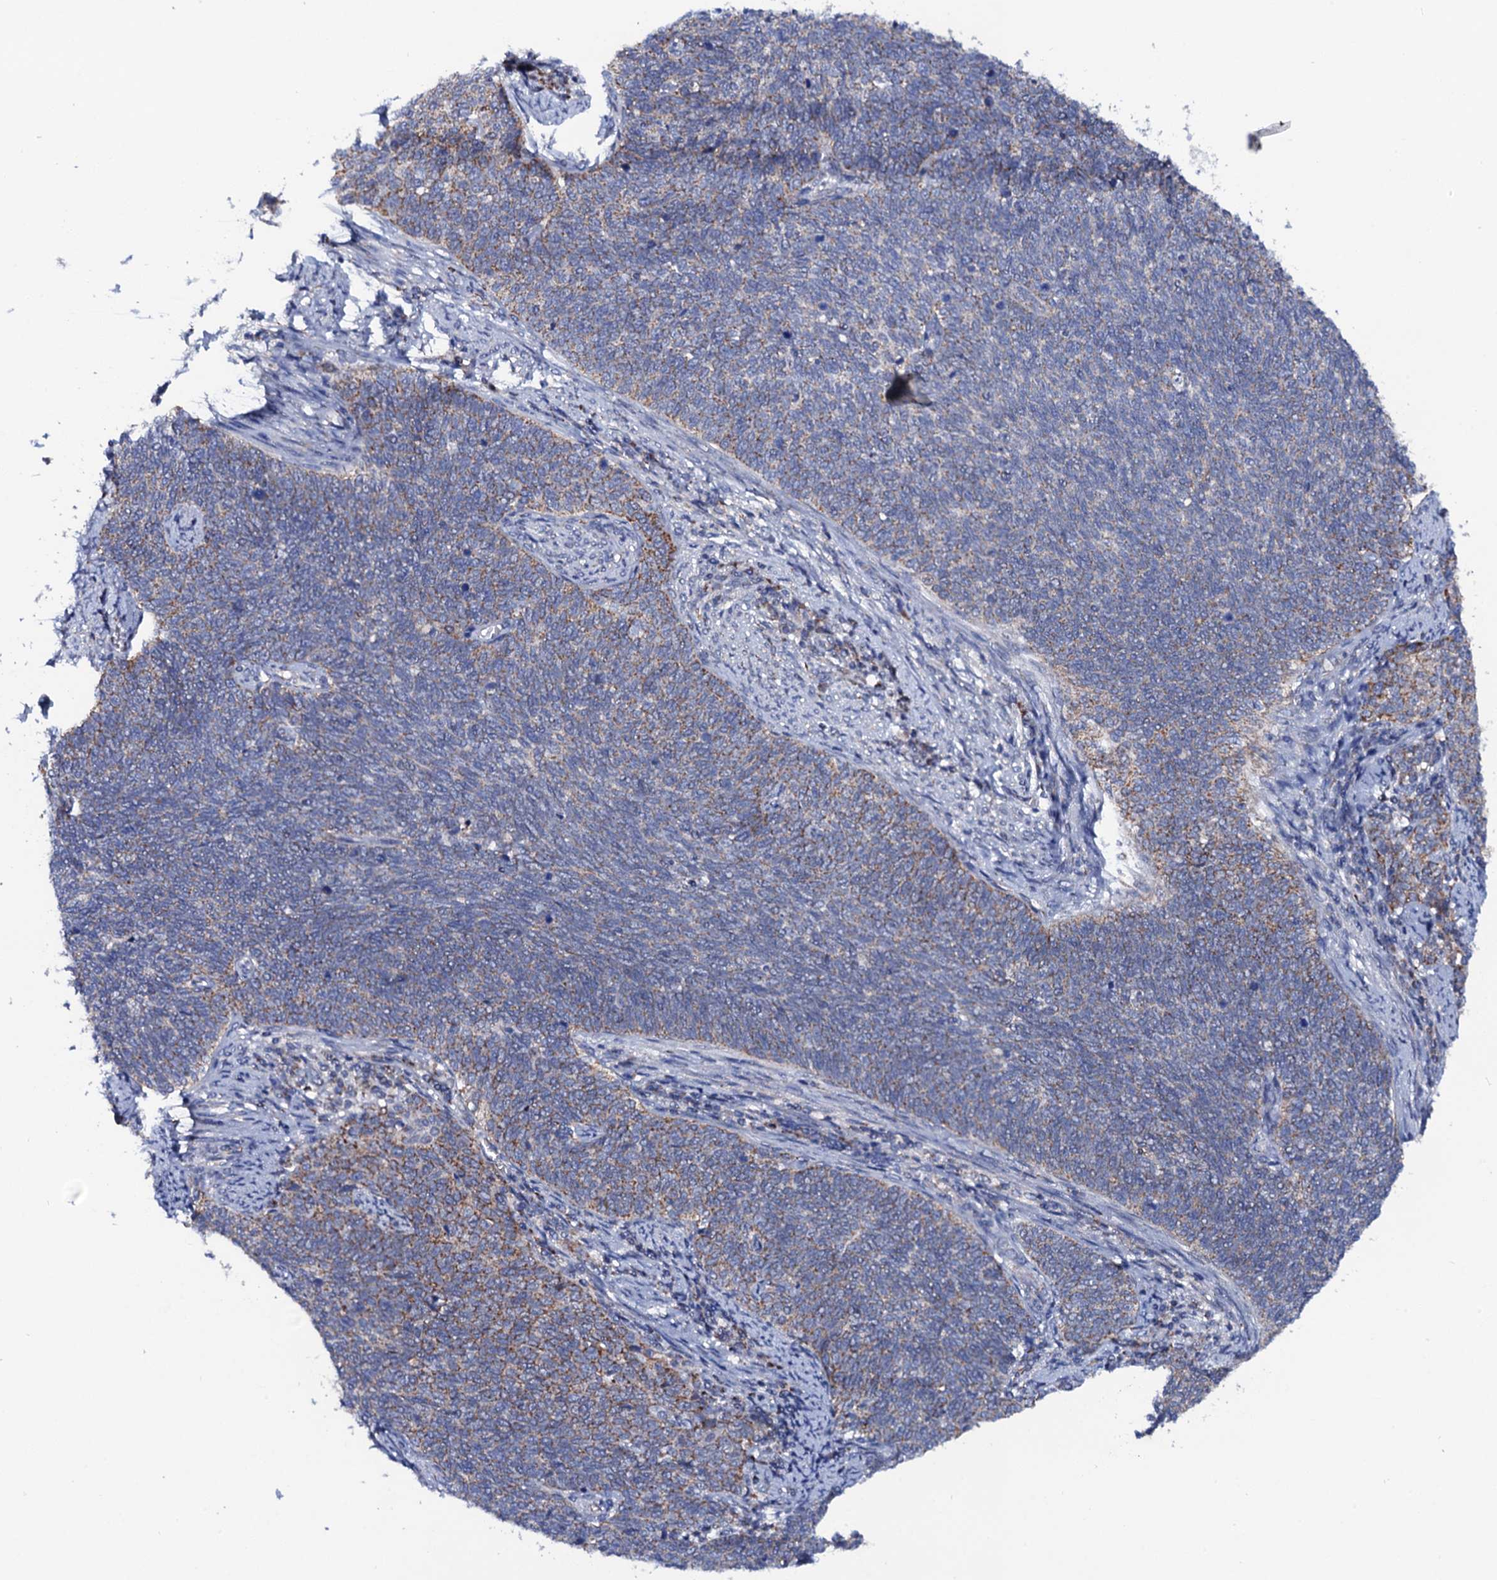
{"staining": {"intensity": "weak", "quantity": "25%-75%", "location": "cytoplasmic/membranous"}, "tissue": "cervical cancer", "cell_type": "Tumor cells", "image_type": "cancer", "snomed": [{"axis": "morphology", "description": "Squamous cell carcinoma, NOS"}, {"axis": "topography", "description": "Cervix"}], "caption": "High-magnification brightfield microscopy of squamous cell carcinoma (cervical) stained with DAB (brown) and counterstained with hematoxylin (blue). tumor cells exhibit weak cytoplasmic/membranous positivity is appreciated in about25%-75% of cells.", "gene": "PTCD3", "patient": {"sex": "female", "age": 39}}